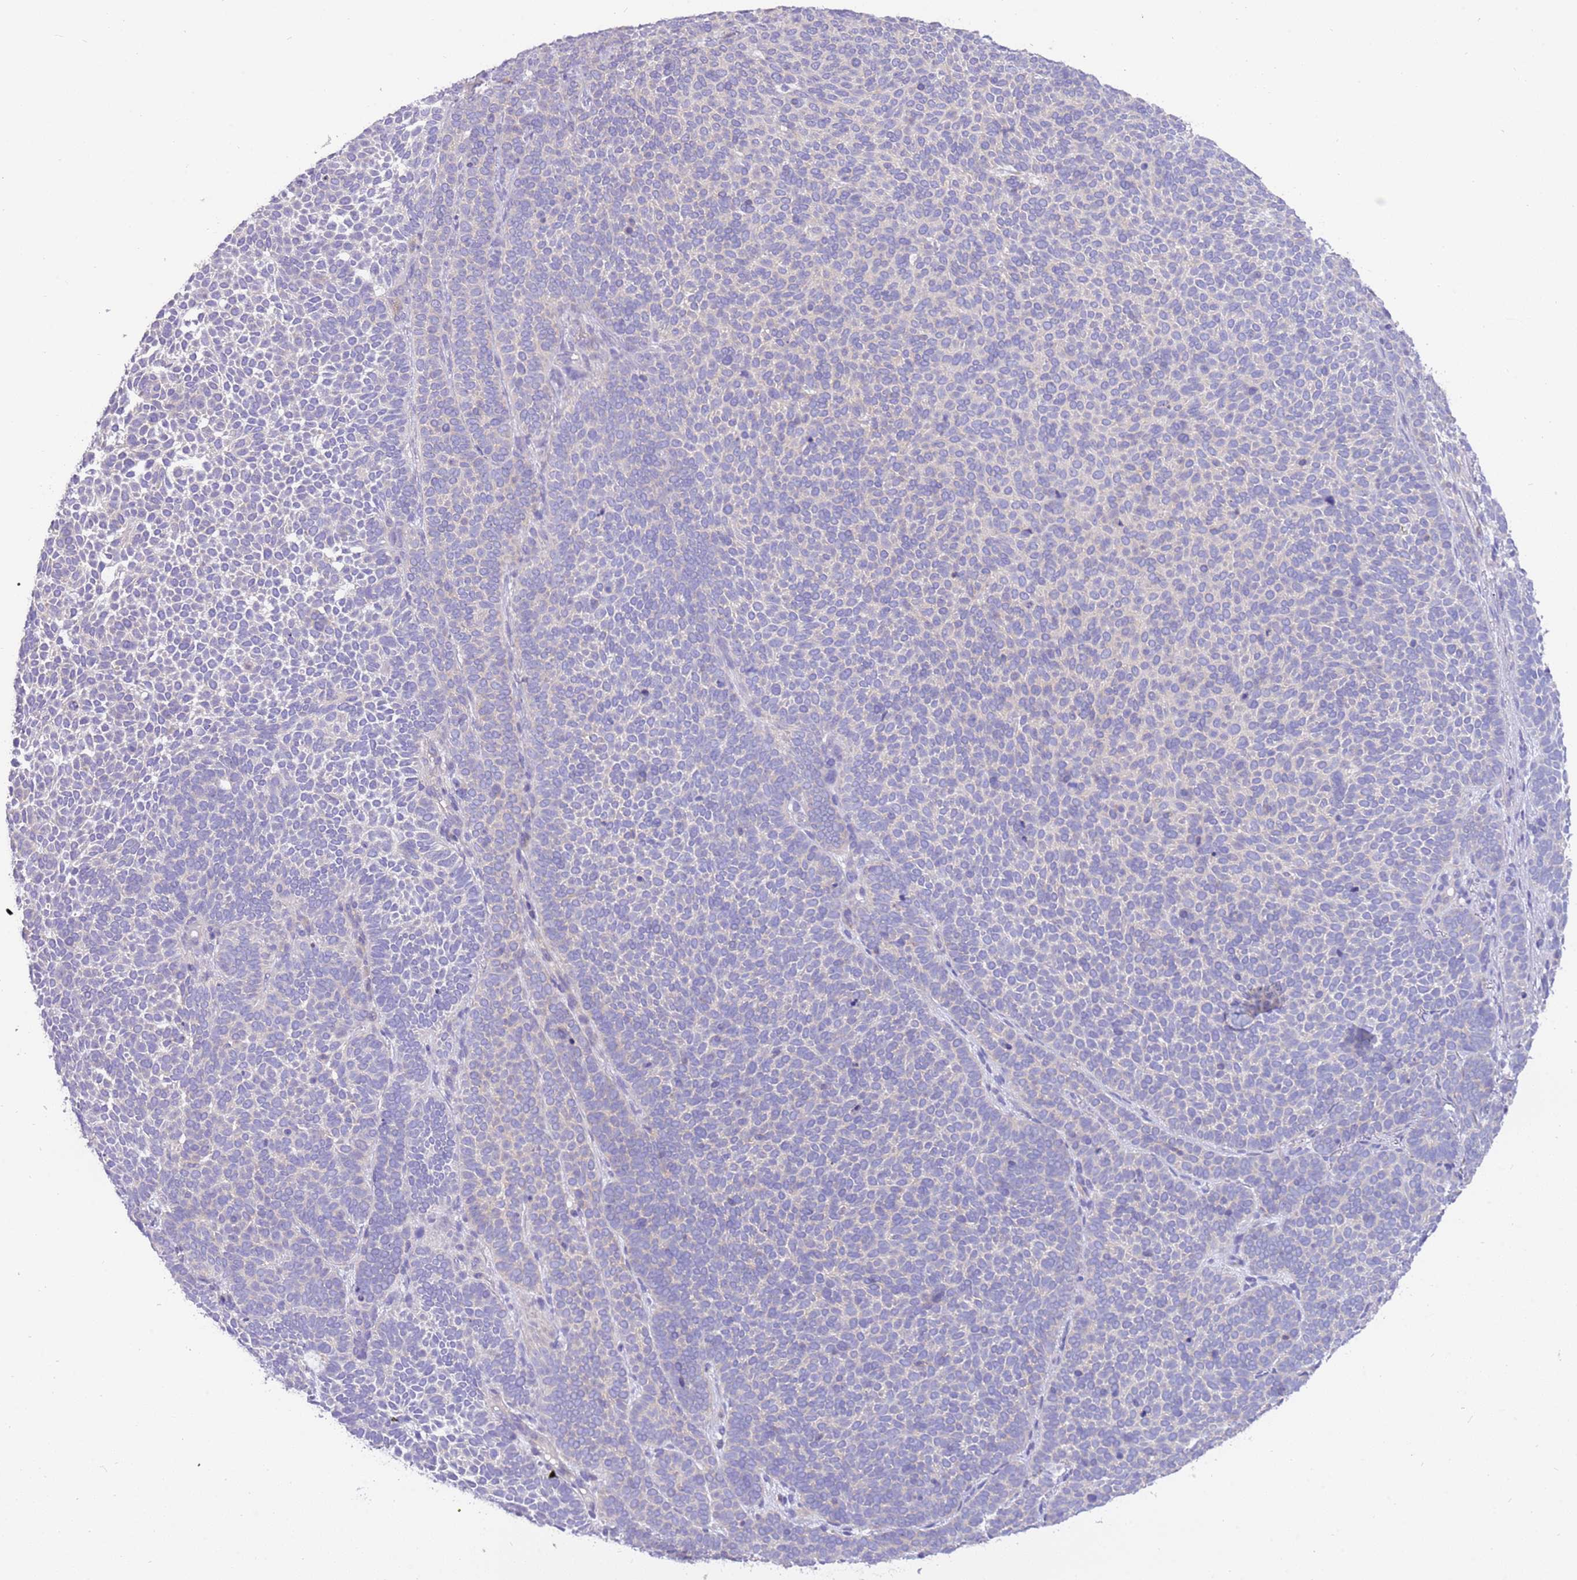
{"staining": {"intensity": "negative", "quantity": "none", "location": "none"}, "tissue": "skin cancer", "cell_type": "Tumor cells", "image_type": "cancer", "snomed": [{"axis": "morphology", "description": "Basal cell carcinoma"}, {"axis": "topography", "description": "Skin"}], "caption": "Micrograph shows no protein positivity in tumor cells of skin cancer (basal cell carcinoma) tissue. (Stains: DAB immunohistochemistry with hematoxylin counter stain, Microscopy: brightfield microscopy at high magnification).", "gene": "STIP1", "patient": {"sex": "female", "age": 77}}